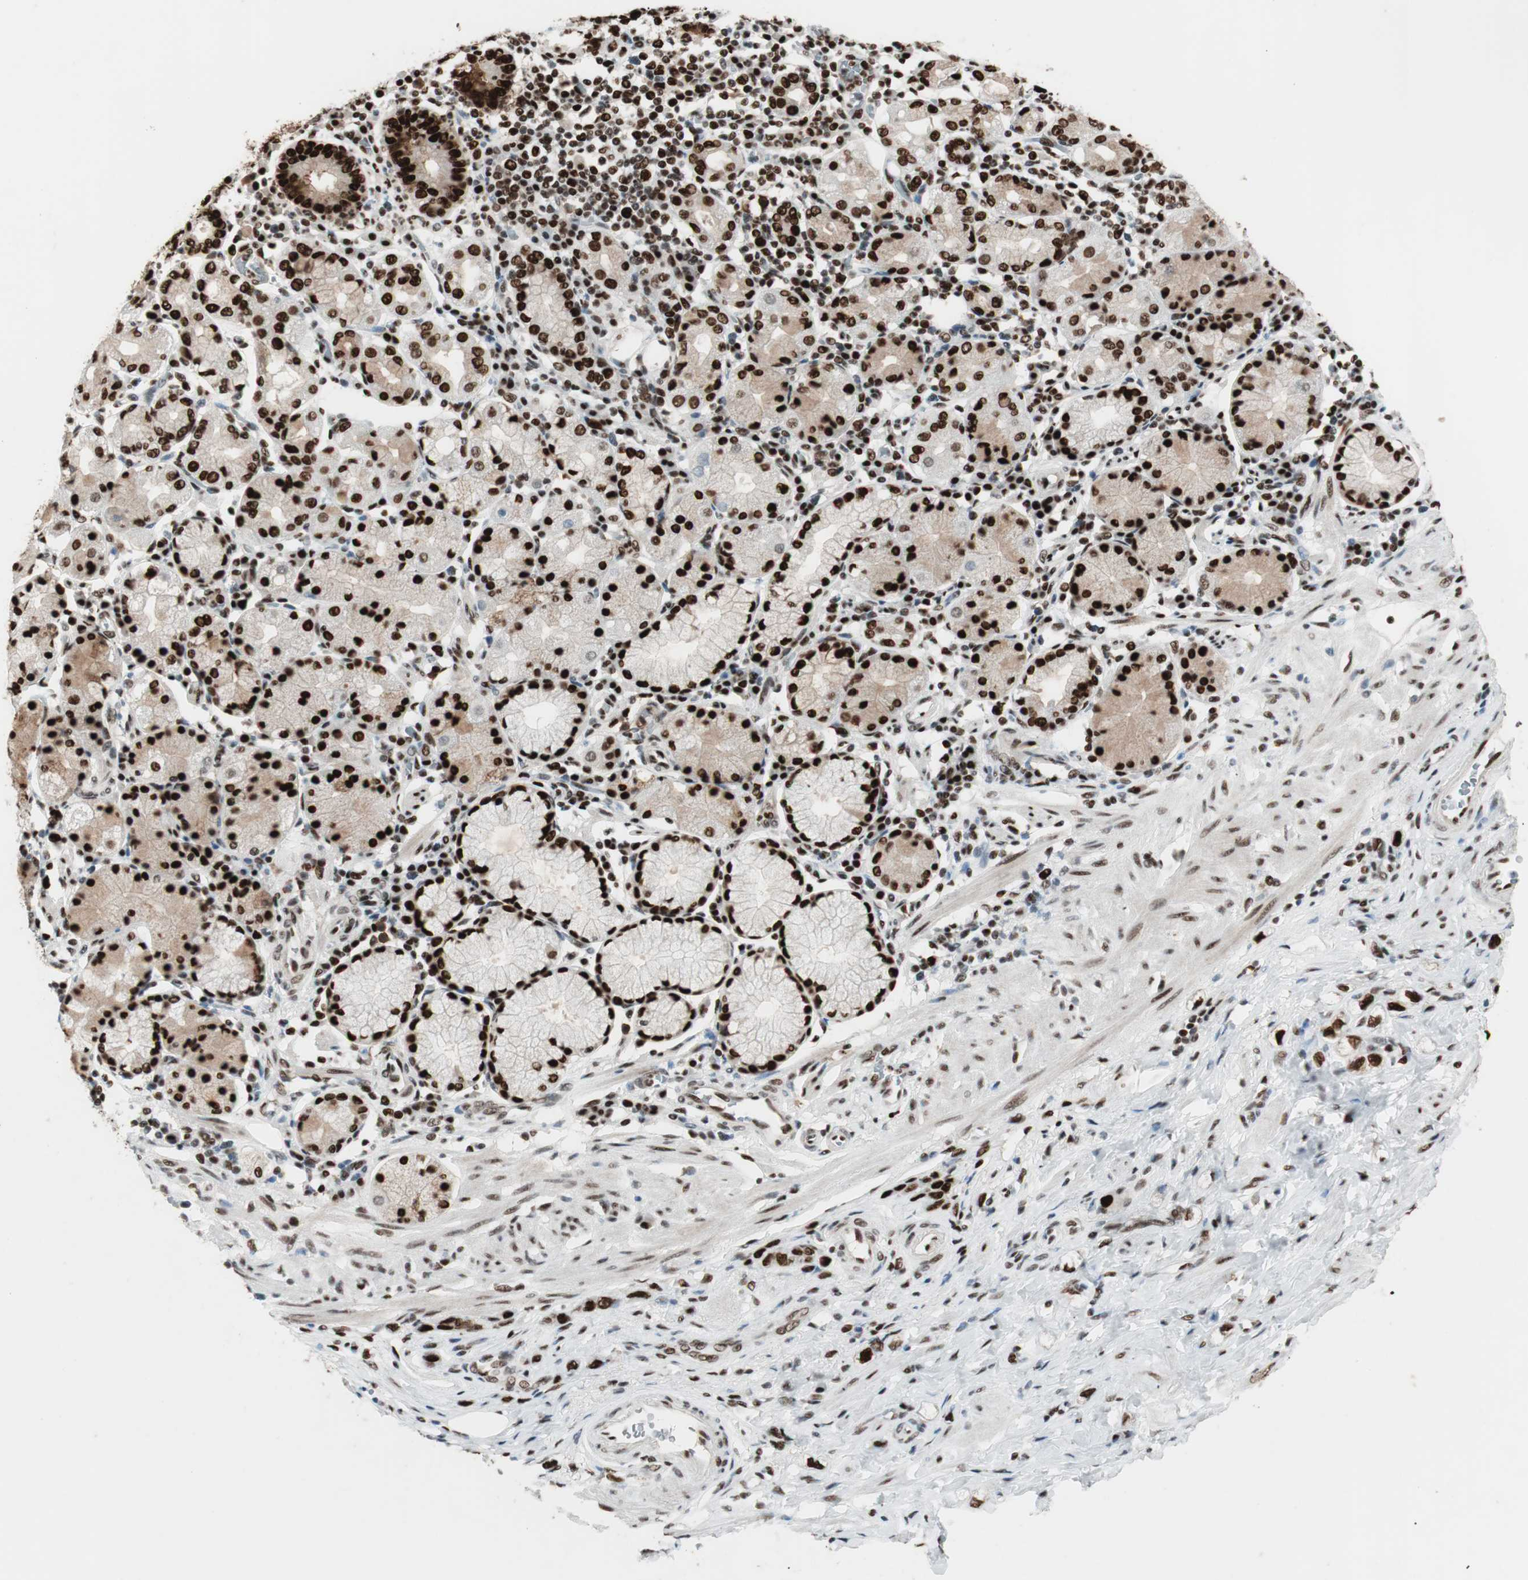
{"staining": {"intensity": "strong", "quantity": ">75%", "location": "nuclear"}, "tissue": "stomach cancer", "cell_type": "Tumor cells", "image_type": "cancer", "snomed": [{"axis": "morphology", "description": "Adenocarcinoma, NOS"}, {"axis": "topography", "description": "Stomach"}], "caption": "Immunohistochemical staining of stomach adenocarcinoma demonstrates high levels of strong nuclear protein expression in about >75% of tumor cells.", "gene": "PSME3", "patient": {"sex": "male", "age": 82}}